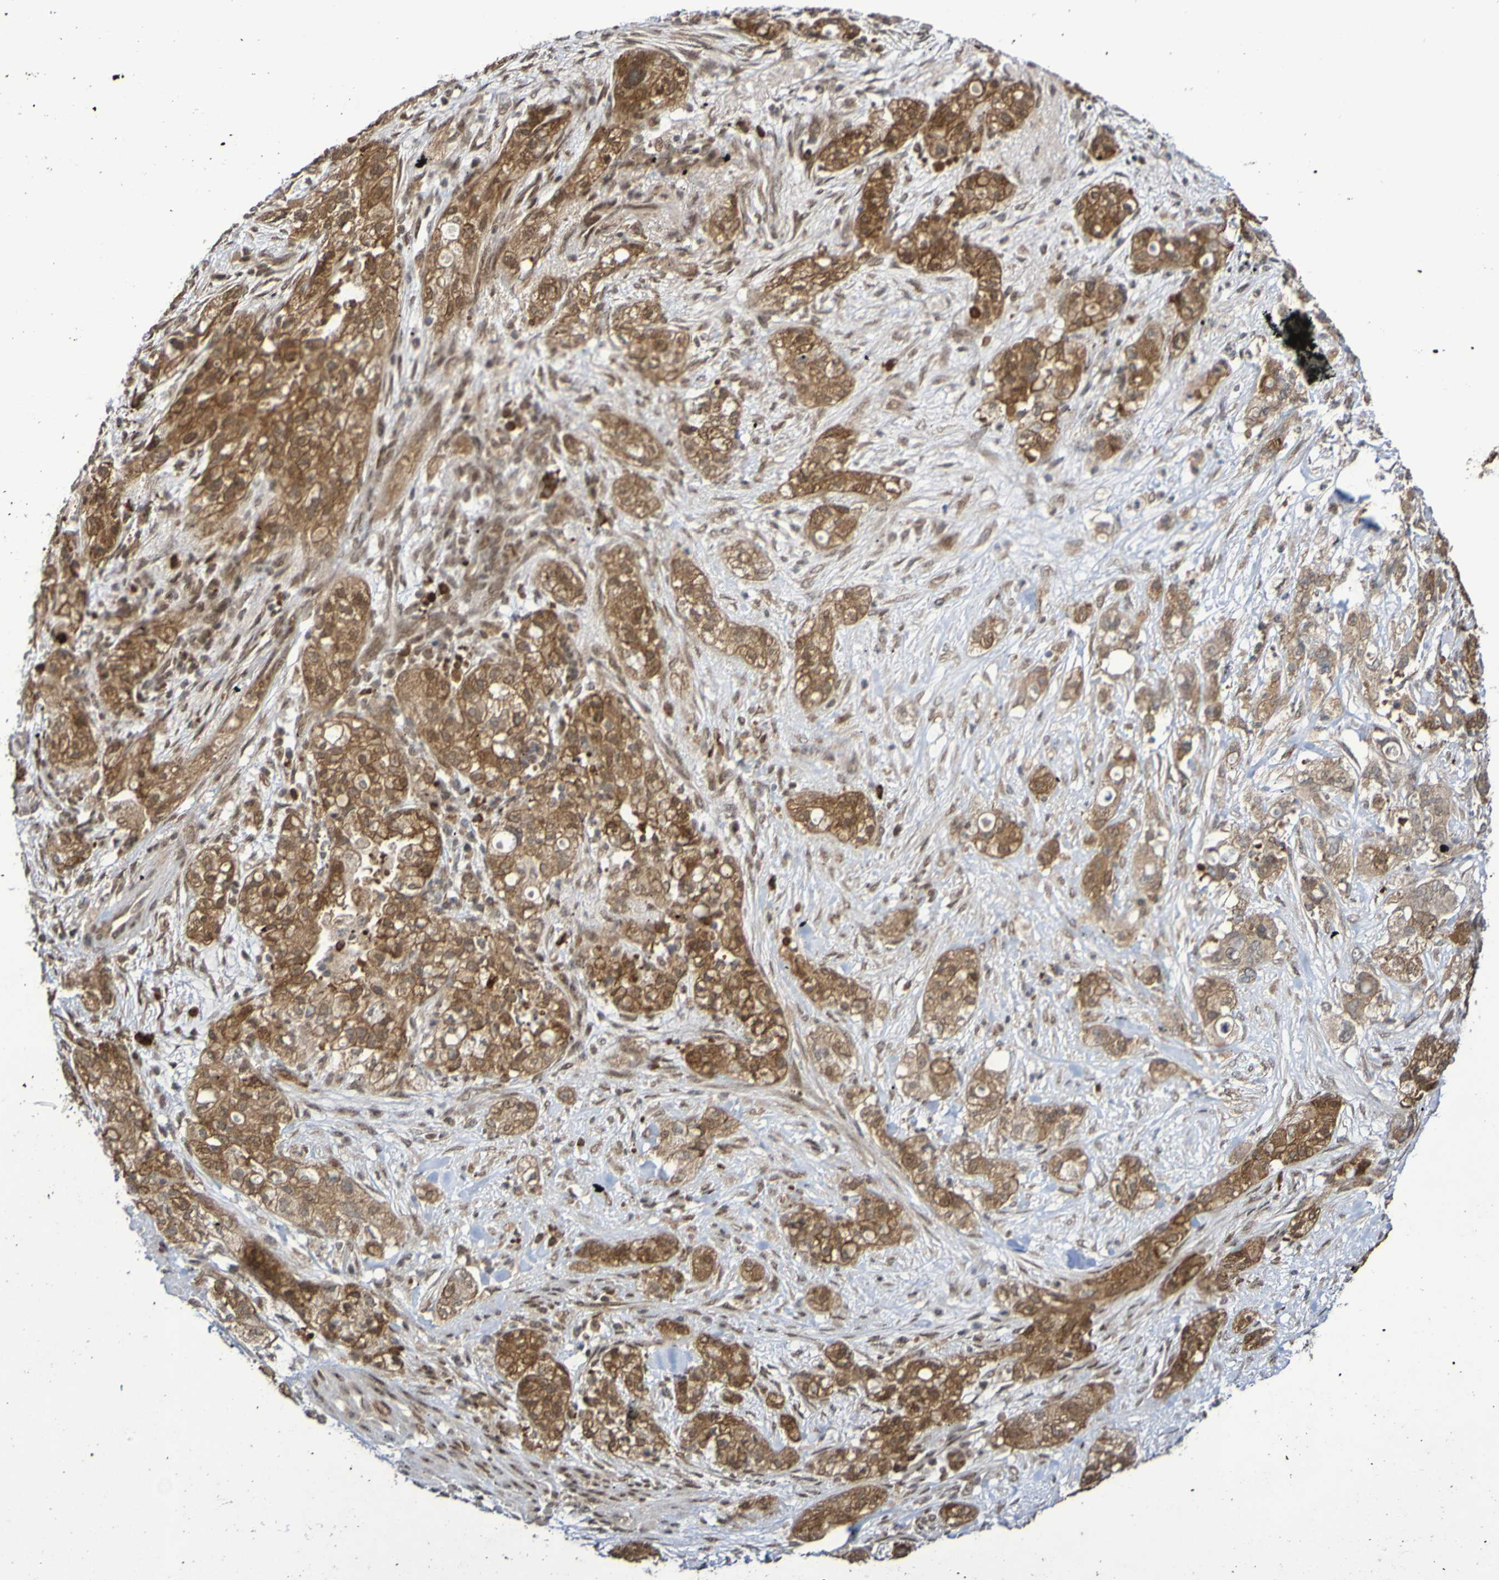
{"staining": {"intensity": "moderate", "quantity": ">75%", "location": "cytoplasmic/membranous"}, "tissue": "pancreatic cancer", "cell_type": "Tumor cells", "image_type": "cancer", "snomed": [{"axis": "morphology", "description": "Adenocarcinoma, NOS"}, {"axis": "topography", "description": "Pancreas"}], "caption": "Pancreatic cancer was stained to show a protein in brown. There is medium levels of moderate cytoplasmic/membranous positivity in about >75% of tumor cells.", "gene": "ITLN1", "patient": {"sex": "female", "age": 78}}